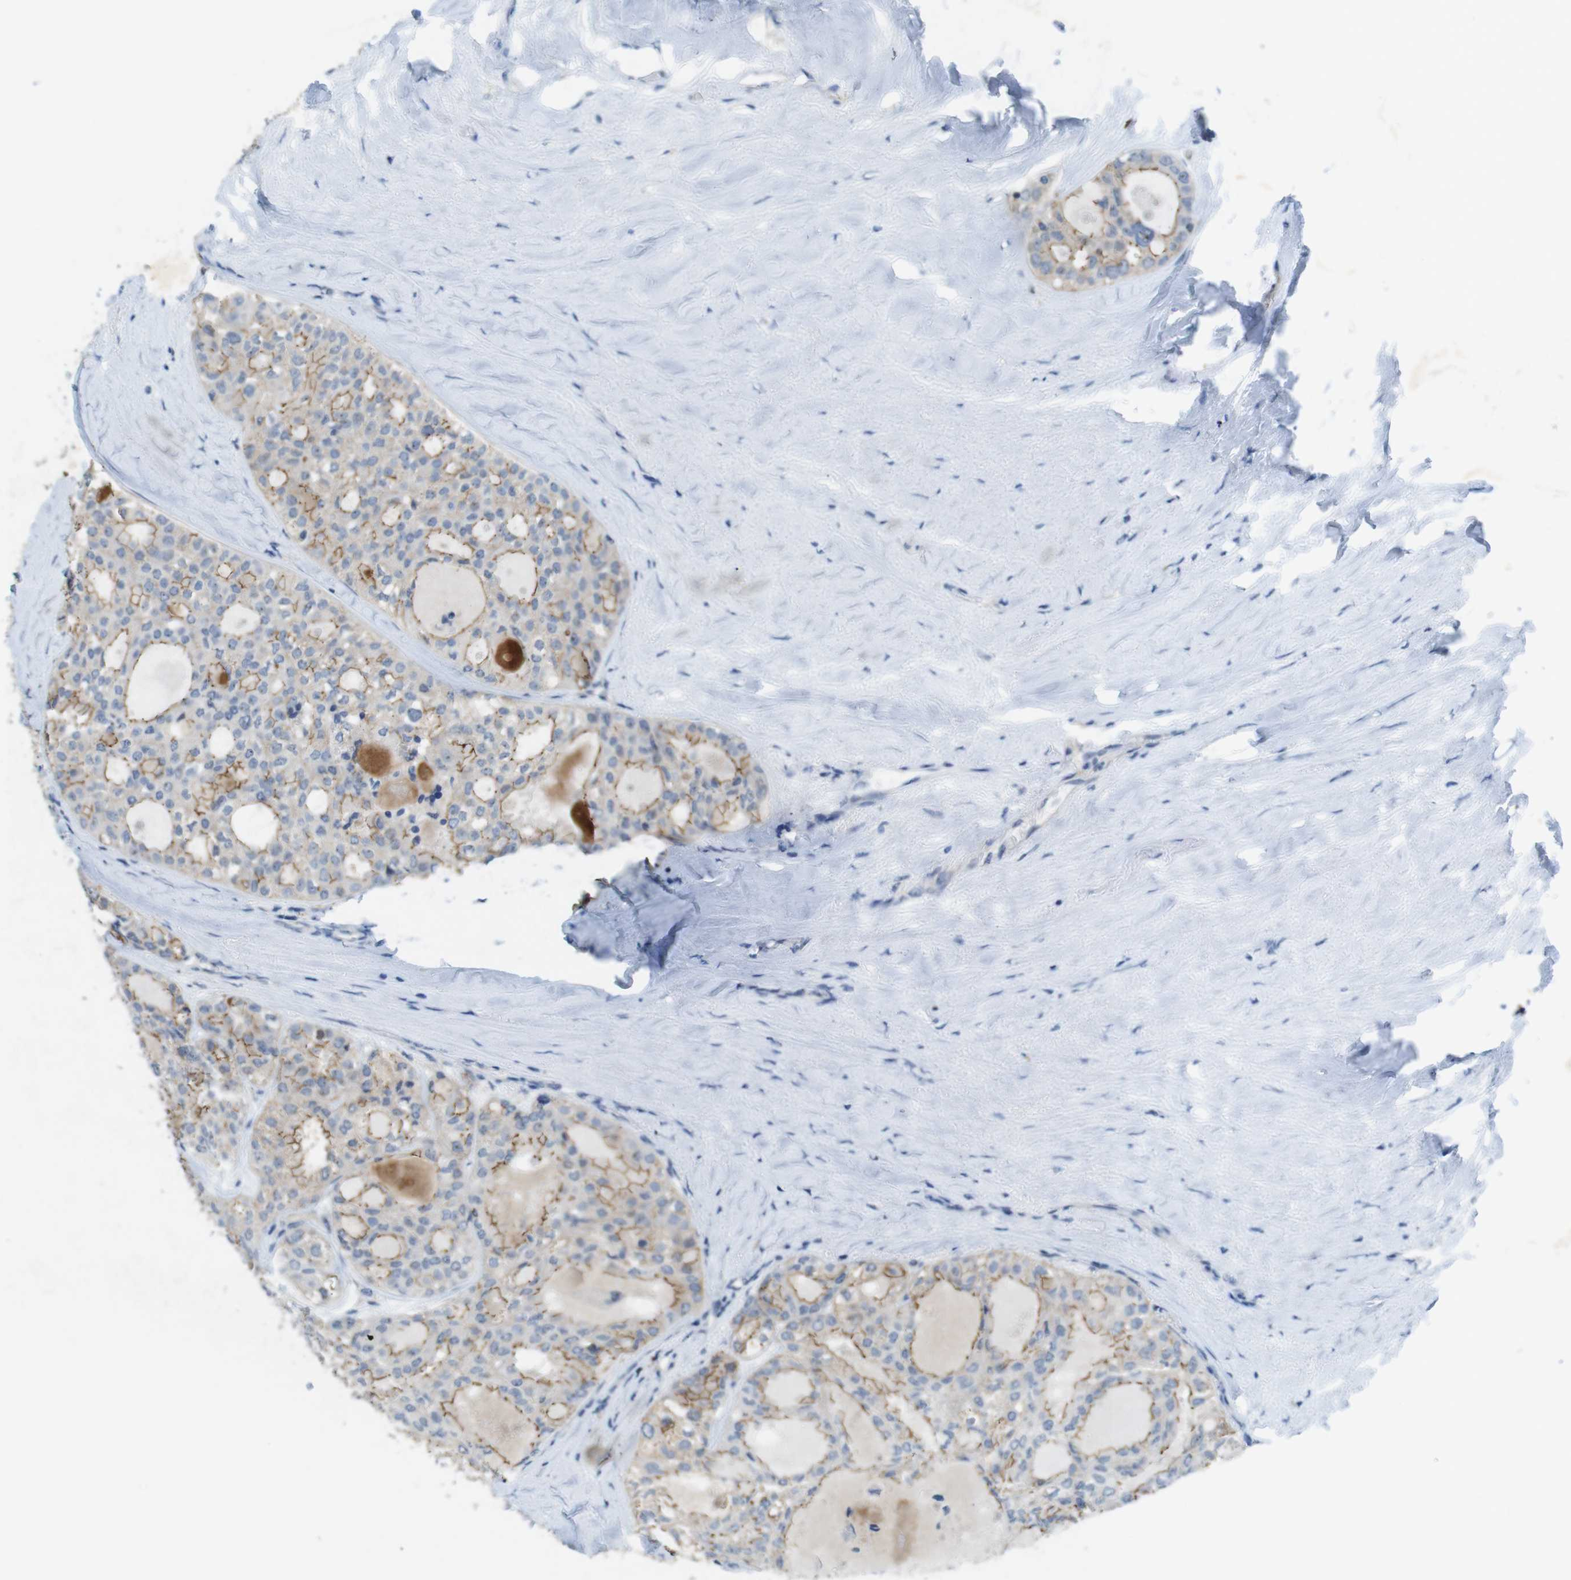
{"staining": {"intensity": "weak", "quantity": "25%-75%", "location": "cytoplasmic/membranous"}, "tissue": "thyroid cancer", "cell_type": "Tumor cells", "image_type": "cancer", "snomed": [{"axis": "morphology", "description": "Follicular adenoma carcinoma, NOS"}, {"axis": "topography", "description": "Thyroid gland"}], "caption": "DAB (3,3'-diaminobenzidine) immunohistochemical staining of human thyroid follicular adenoma carcinoma exhibits weak cytoplasmic/membranous protein staining in approximately 25%-75% of tumor cells.", "gene": "TJP3", "patient": {"sex": "male", "age": 75}}